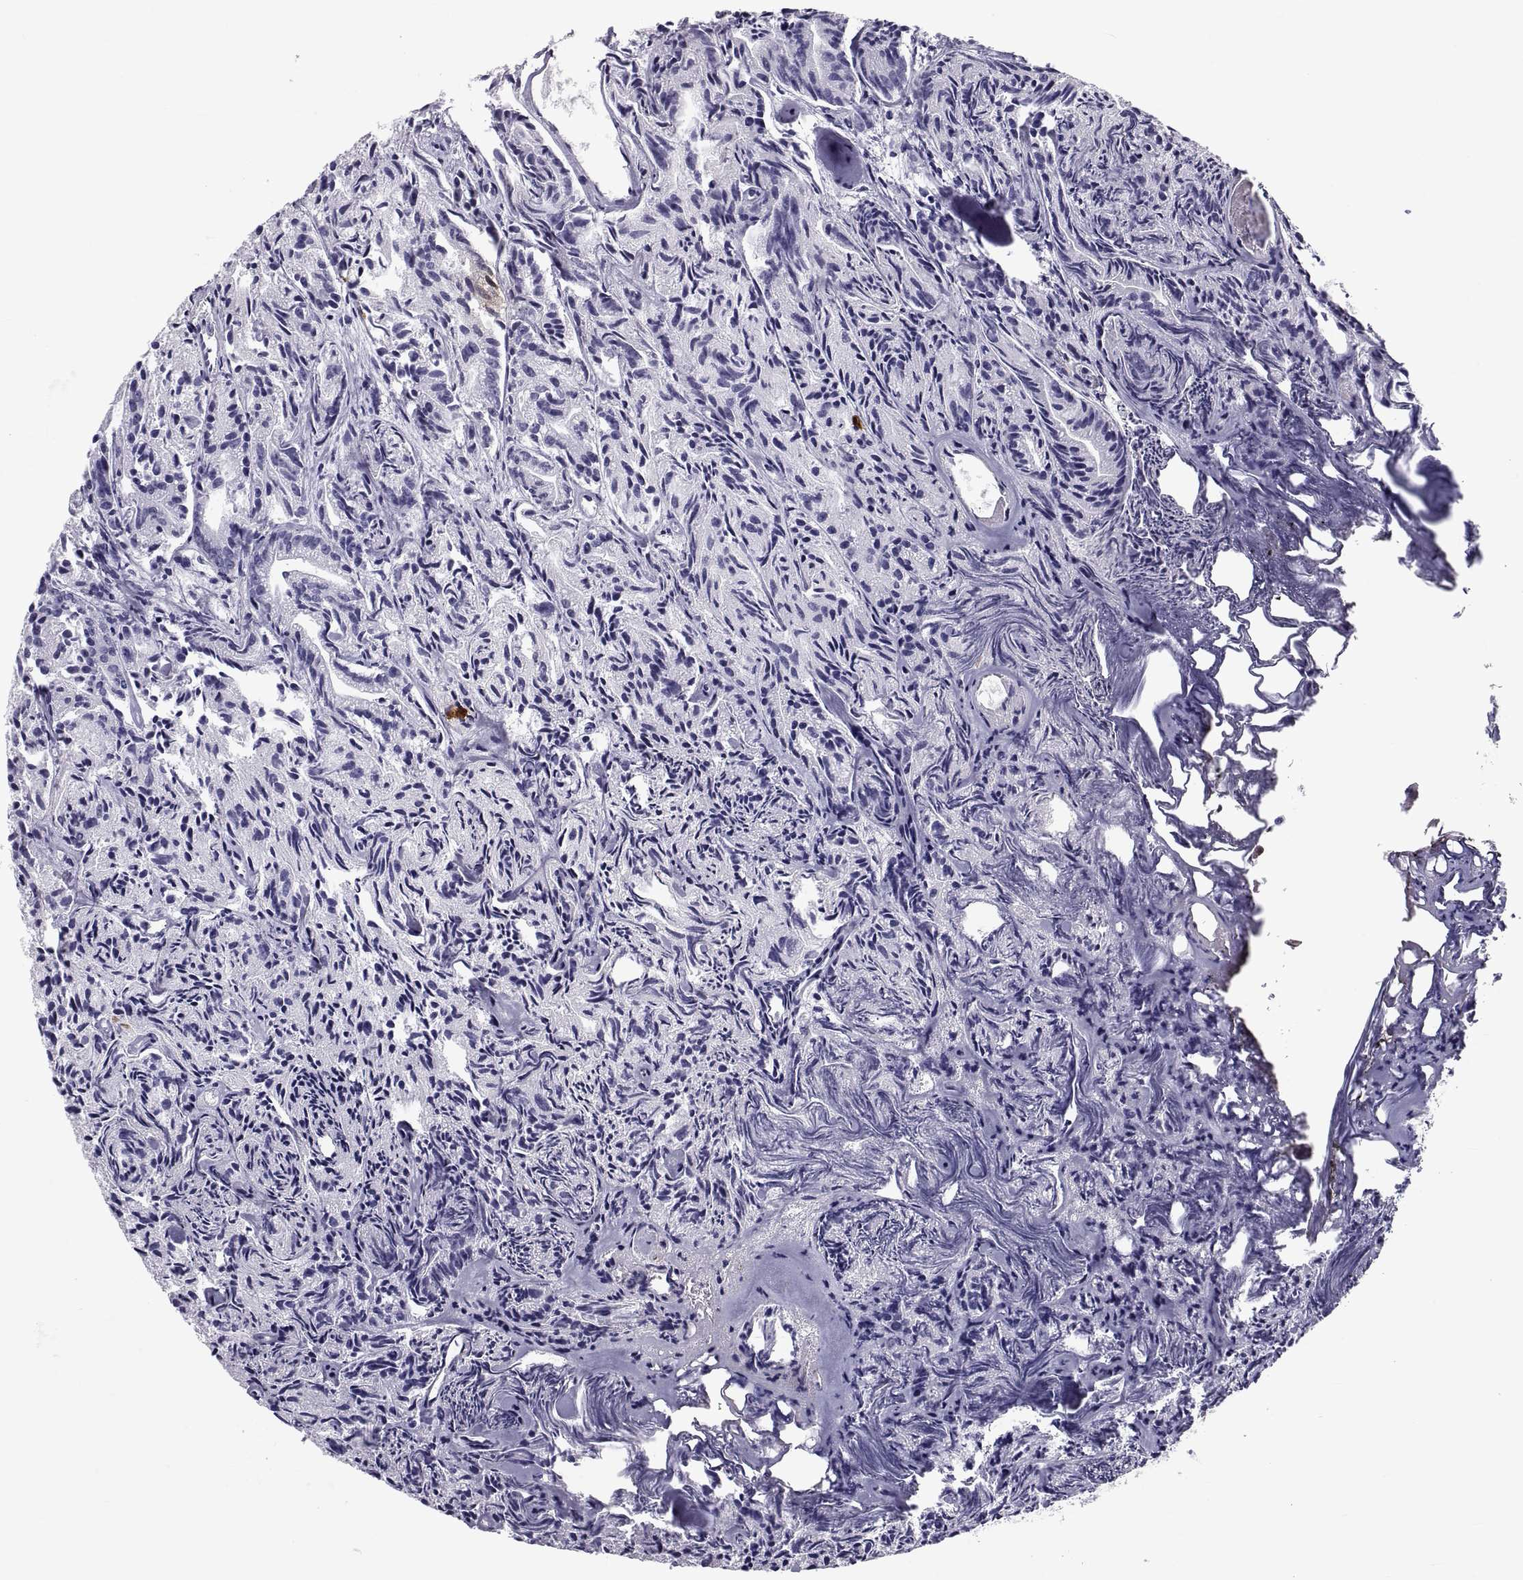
{"staining": {"intensity": "negative", "quantity": "none", "location": "none"}, "tissue": "prostate cancer", "cell_type": "Tumor cells", "image_type": "cancer", "snomed": [{"axis": "morphology", "description": "Adenocarcinoma, Medium grade"}, {"axis": "topography", "description": "Prostate"}], "caption": "Protein analysis of medium-grade adenocarcinoma (prostate) reveals no significant positivity in tumor cells.", "gene": "DEFB129", "patient": {"sex": "male", "age": 74}}